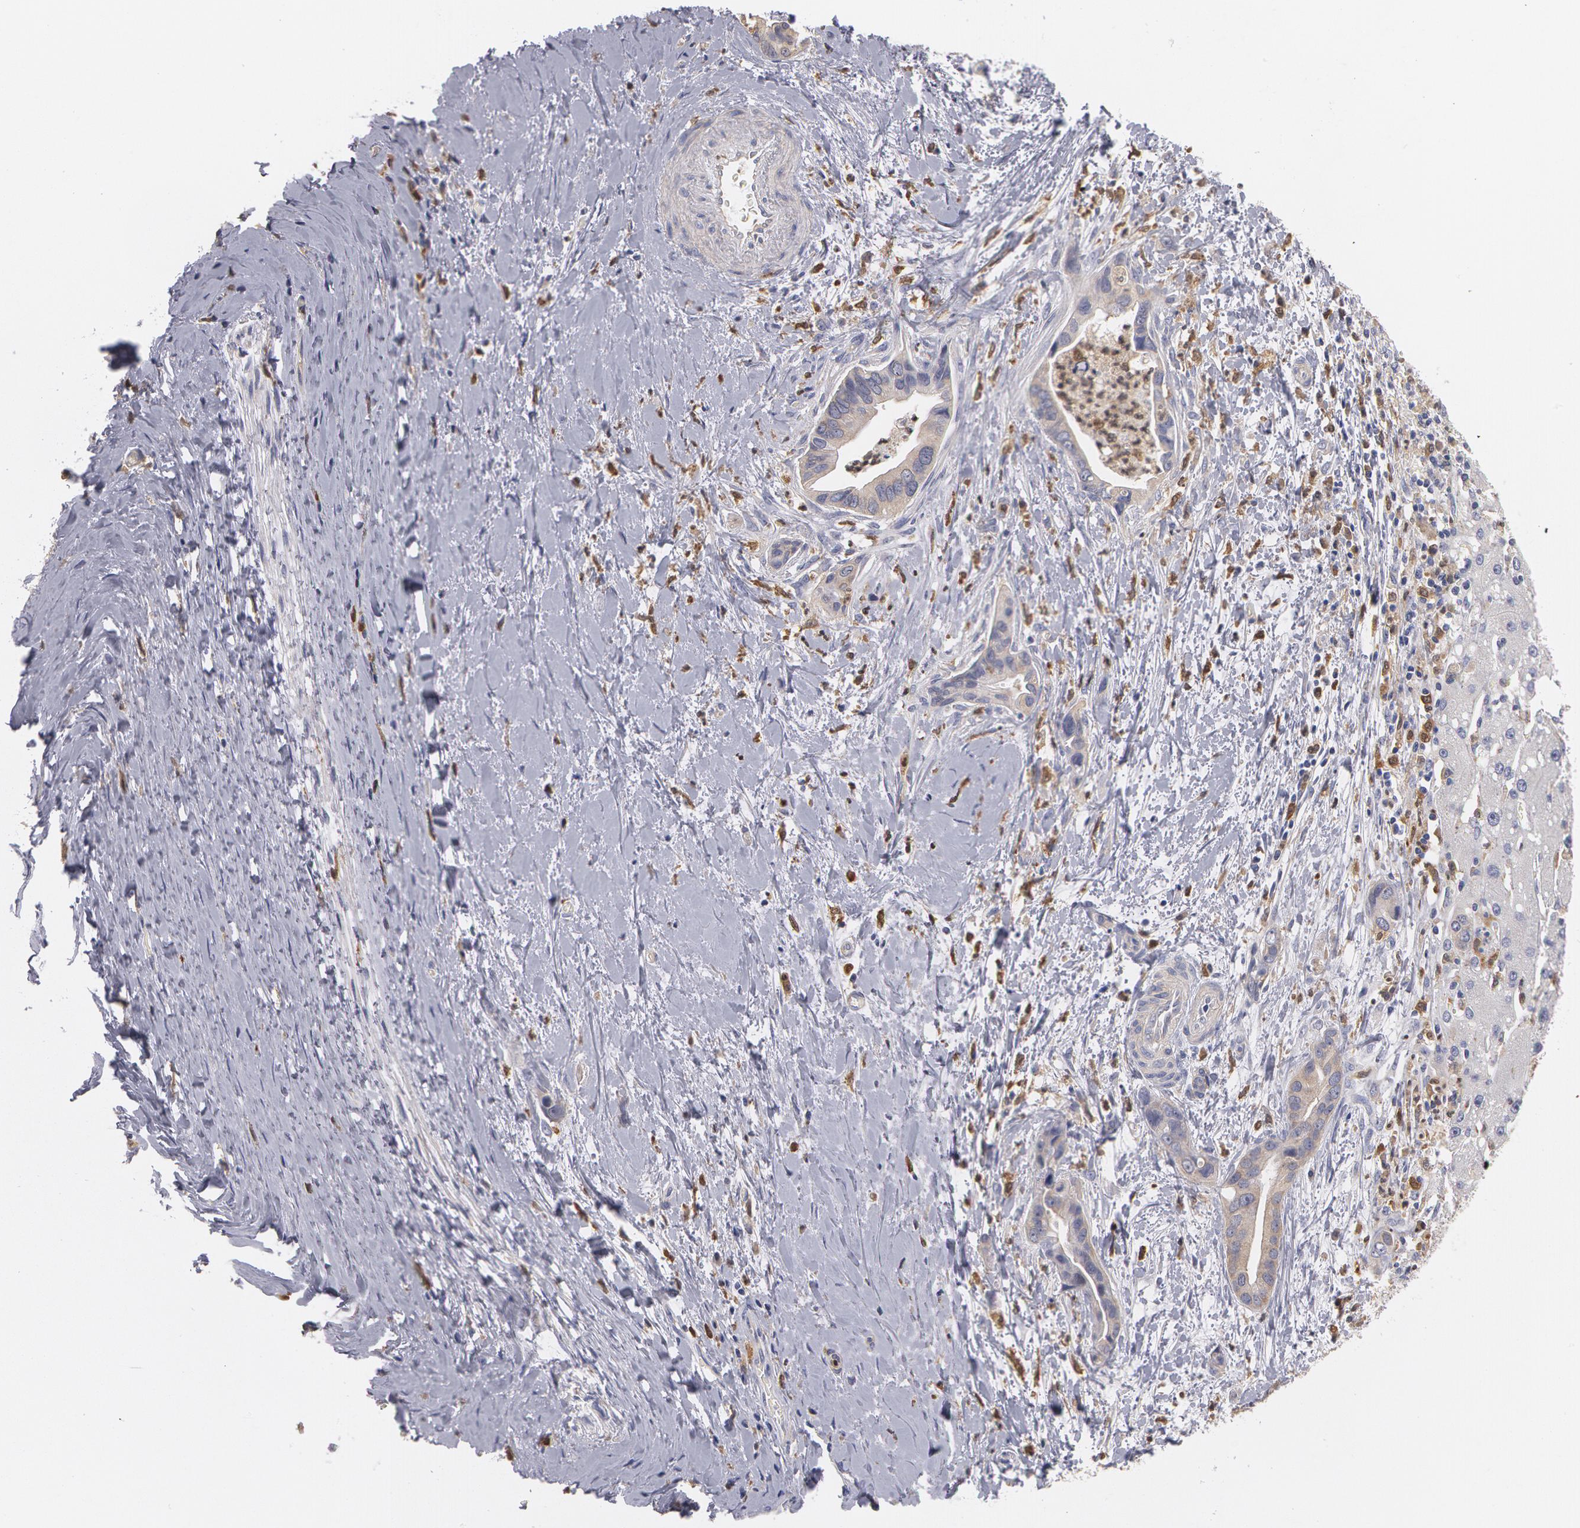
{"staining": {"intensity": "weak", "quantity": ">75%", "location": "cytoplasmic/membranous"}, "tissue": "liver cancer", "cell_type": "Tumor cells", "image_type": "cancer", "snomed": [{"axis": "morphology", "description": "Cholangiocarcinoma"}, {"axis": "topography", "description": "Liver"}], "caption": "Liver cancer tissue shows weak cytoplasmic/membranous positivity in approximately >75% of tumor cells (IHC, brightfield microscopy, high magnification).", "gene": "SYK", "patient": {"sex": "female", "age": 65}}